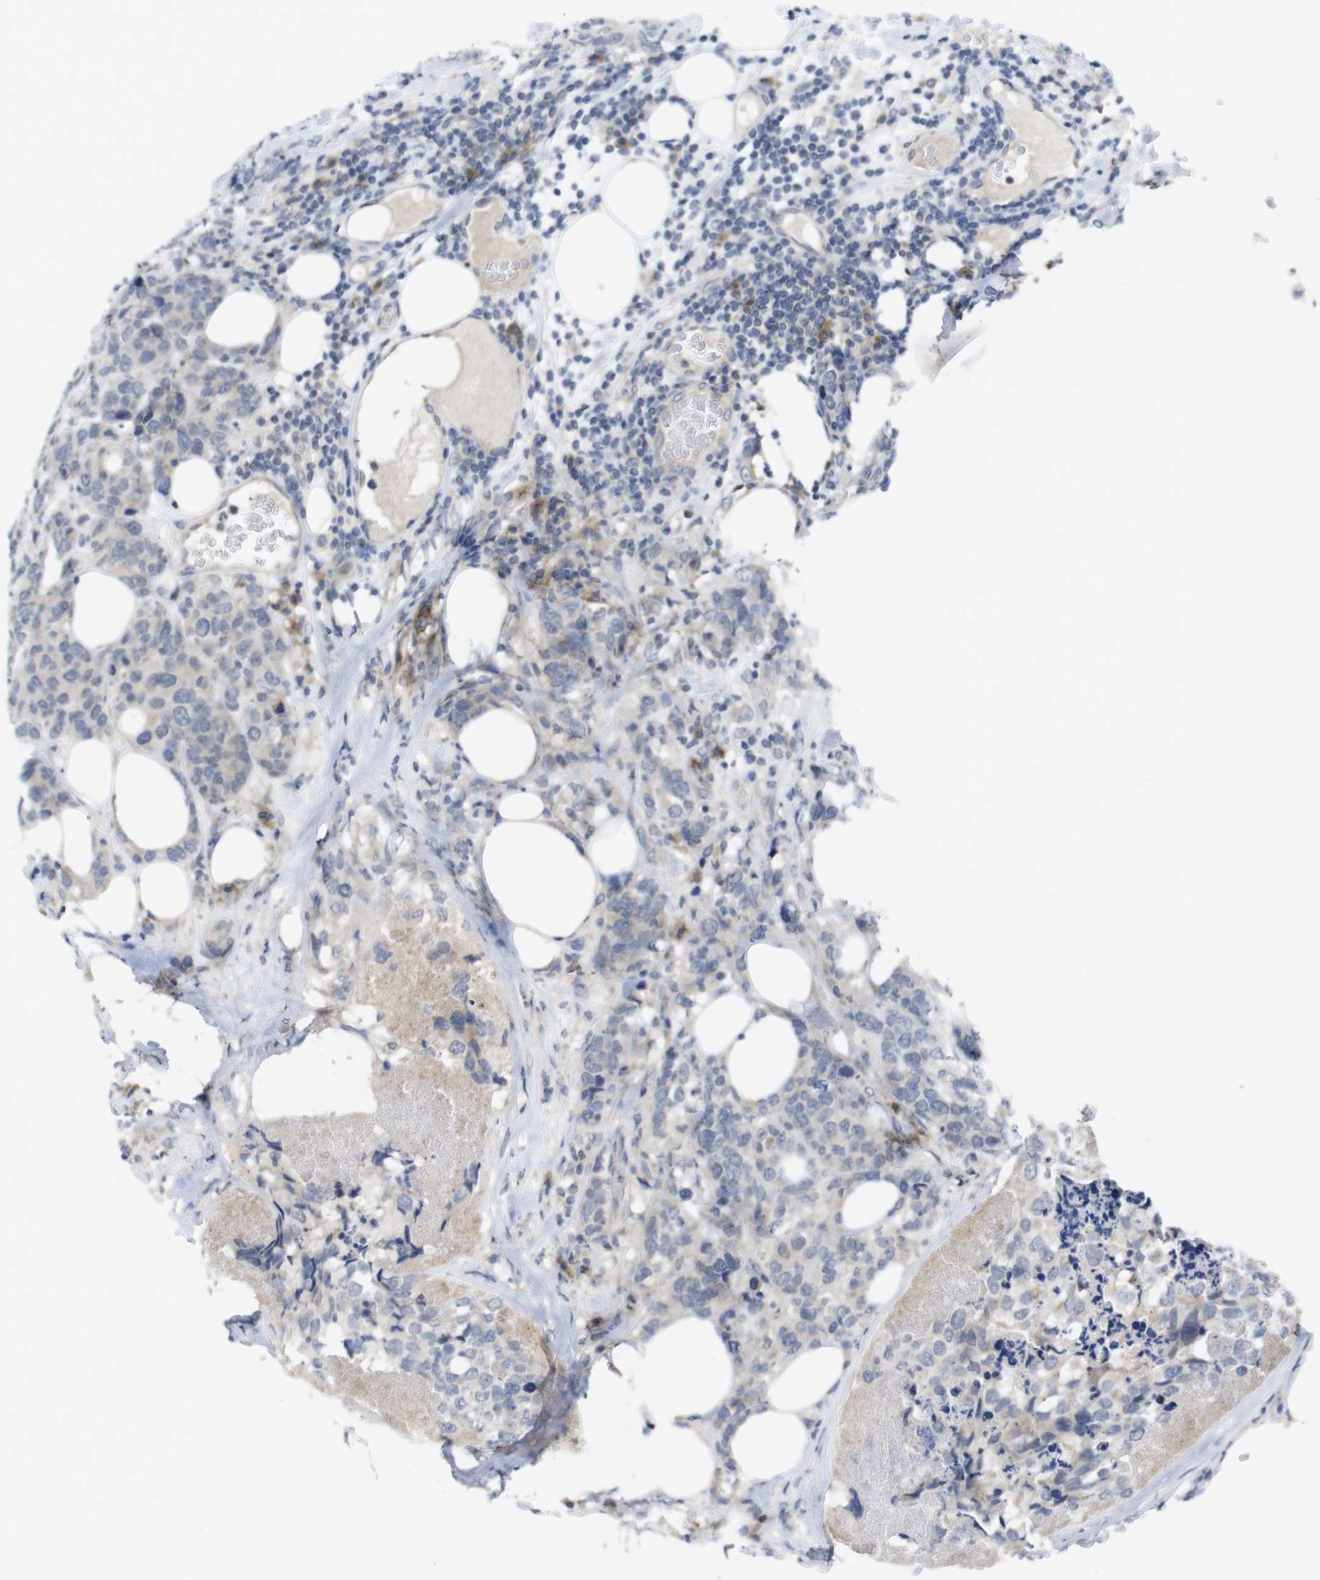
{"staining": {"intensity": "weak", "quantity": "<25%", "location": "cytoplasmic/membranous"}, "tissue": "breast cancer", "cell_type": "Tumor cells", "image_type": "cancer", "snomed": [{"axis": "morphology", "description": "Lobular carcinoma"}, {"axis": "topography", "description": "Breast"}], "caption": "Protein analysis of breast cancer demonstrates no significant staining in tumor cells. (DAB immunohistochemistry (IHC) with hematoxylin counter stain).", "gene": "SLAMF7", "patient": {"sex": "female", "age": 59}}